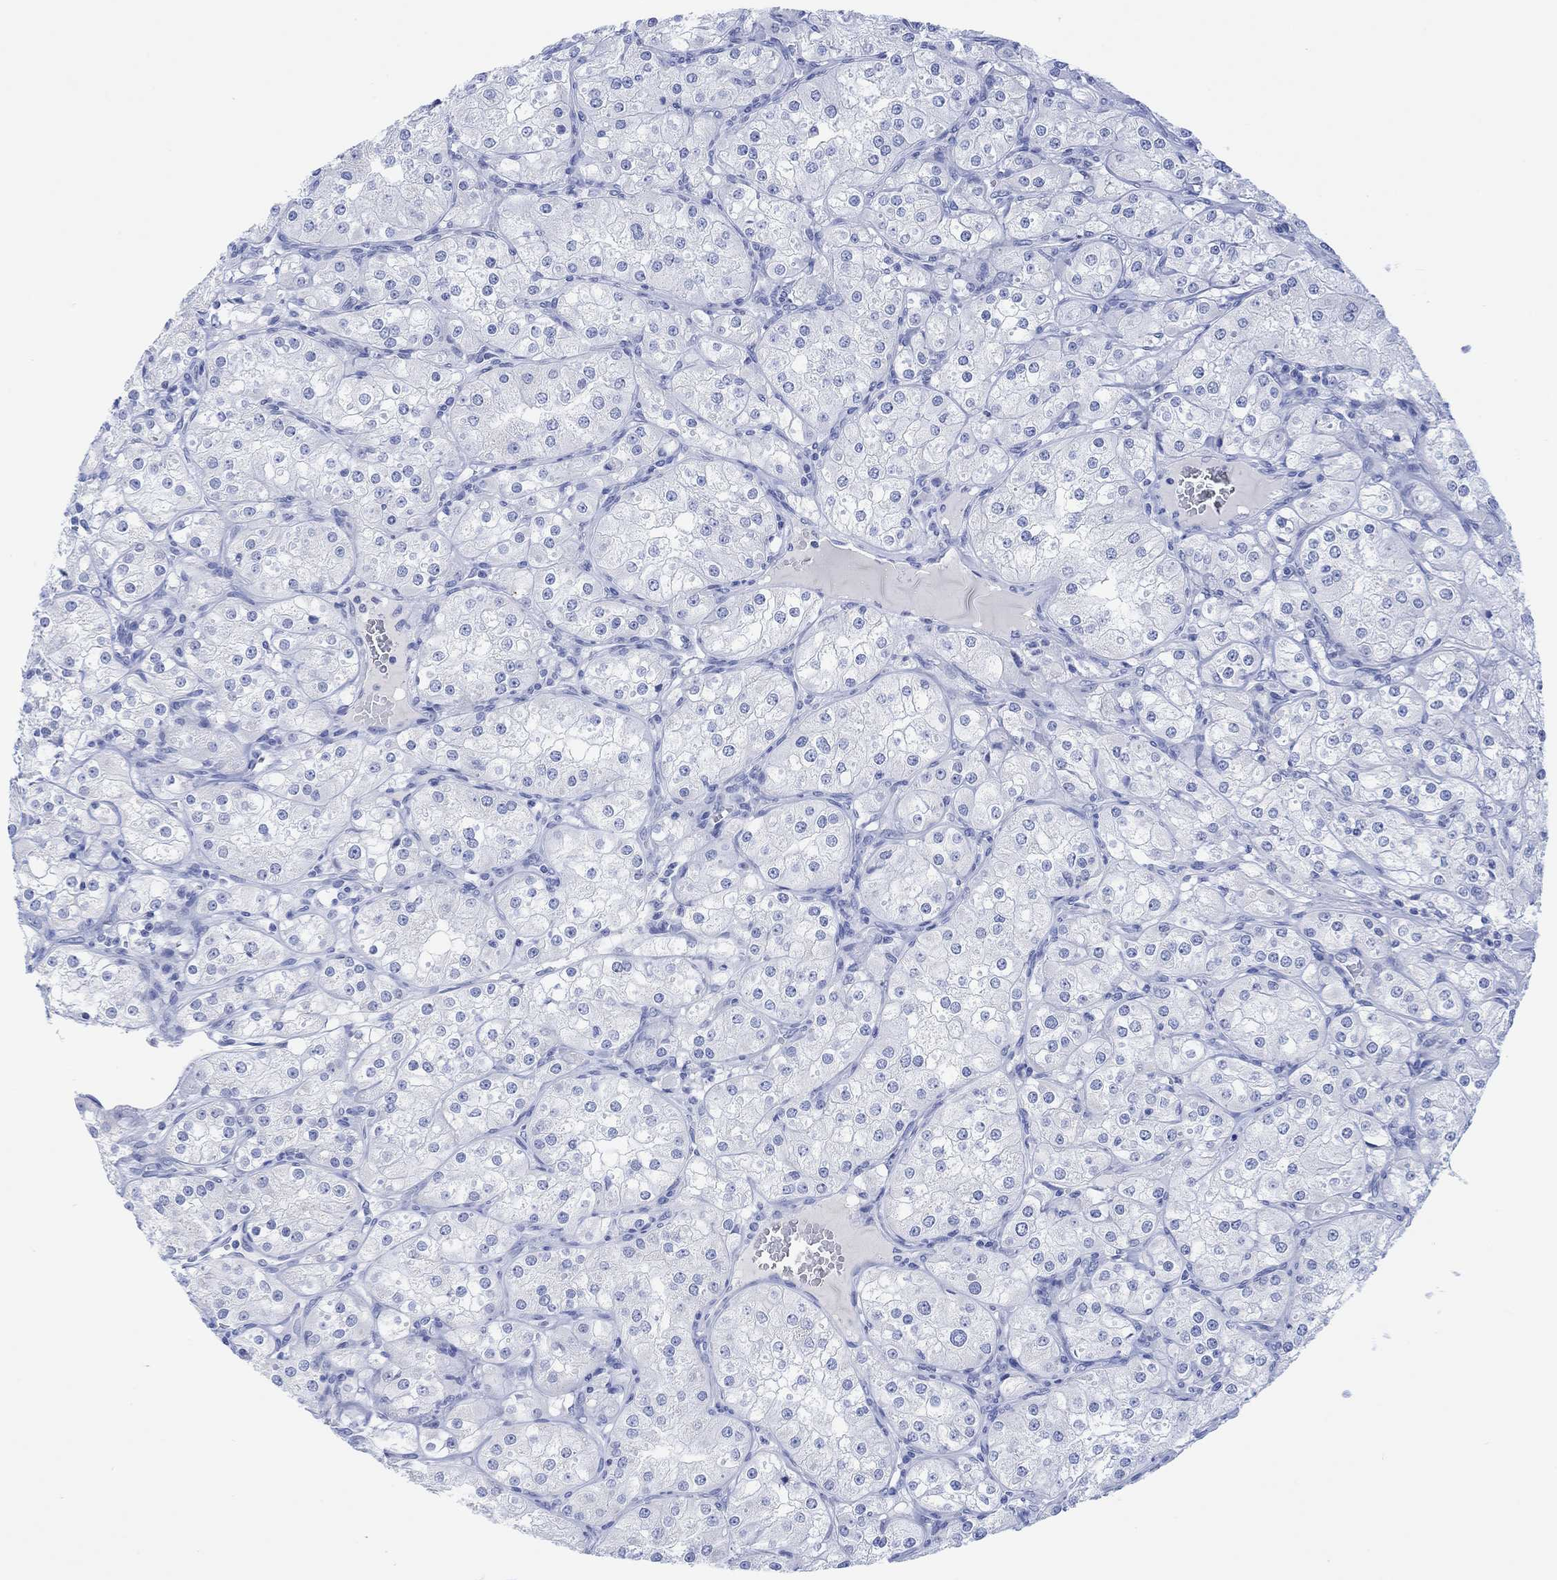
{"staining": {"intensity": "negative", "quantity": "none", "location": "none"}, "tissue": "renal cancer", "cell_type": "Tumor cells", "image_type": "cancer", "snomed": [{"axis": "morphology", "description": "Adenocarcinoma, NOS"}, {"axis": "topography", "description": "Kidney"}], "caption": "Adenocarcinoma (renal) stained for a protein using immunohistochemistry (IHC) exhibits no positivity tumor cells.", "gene": "CALCA", "patient": {"sex": "male", "age": 77}}